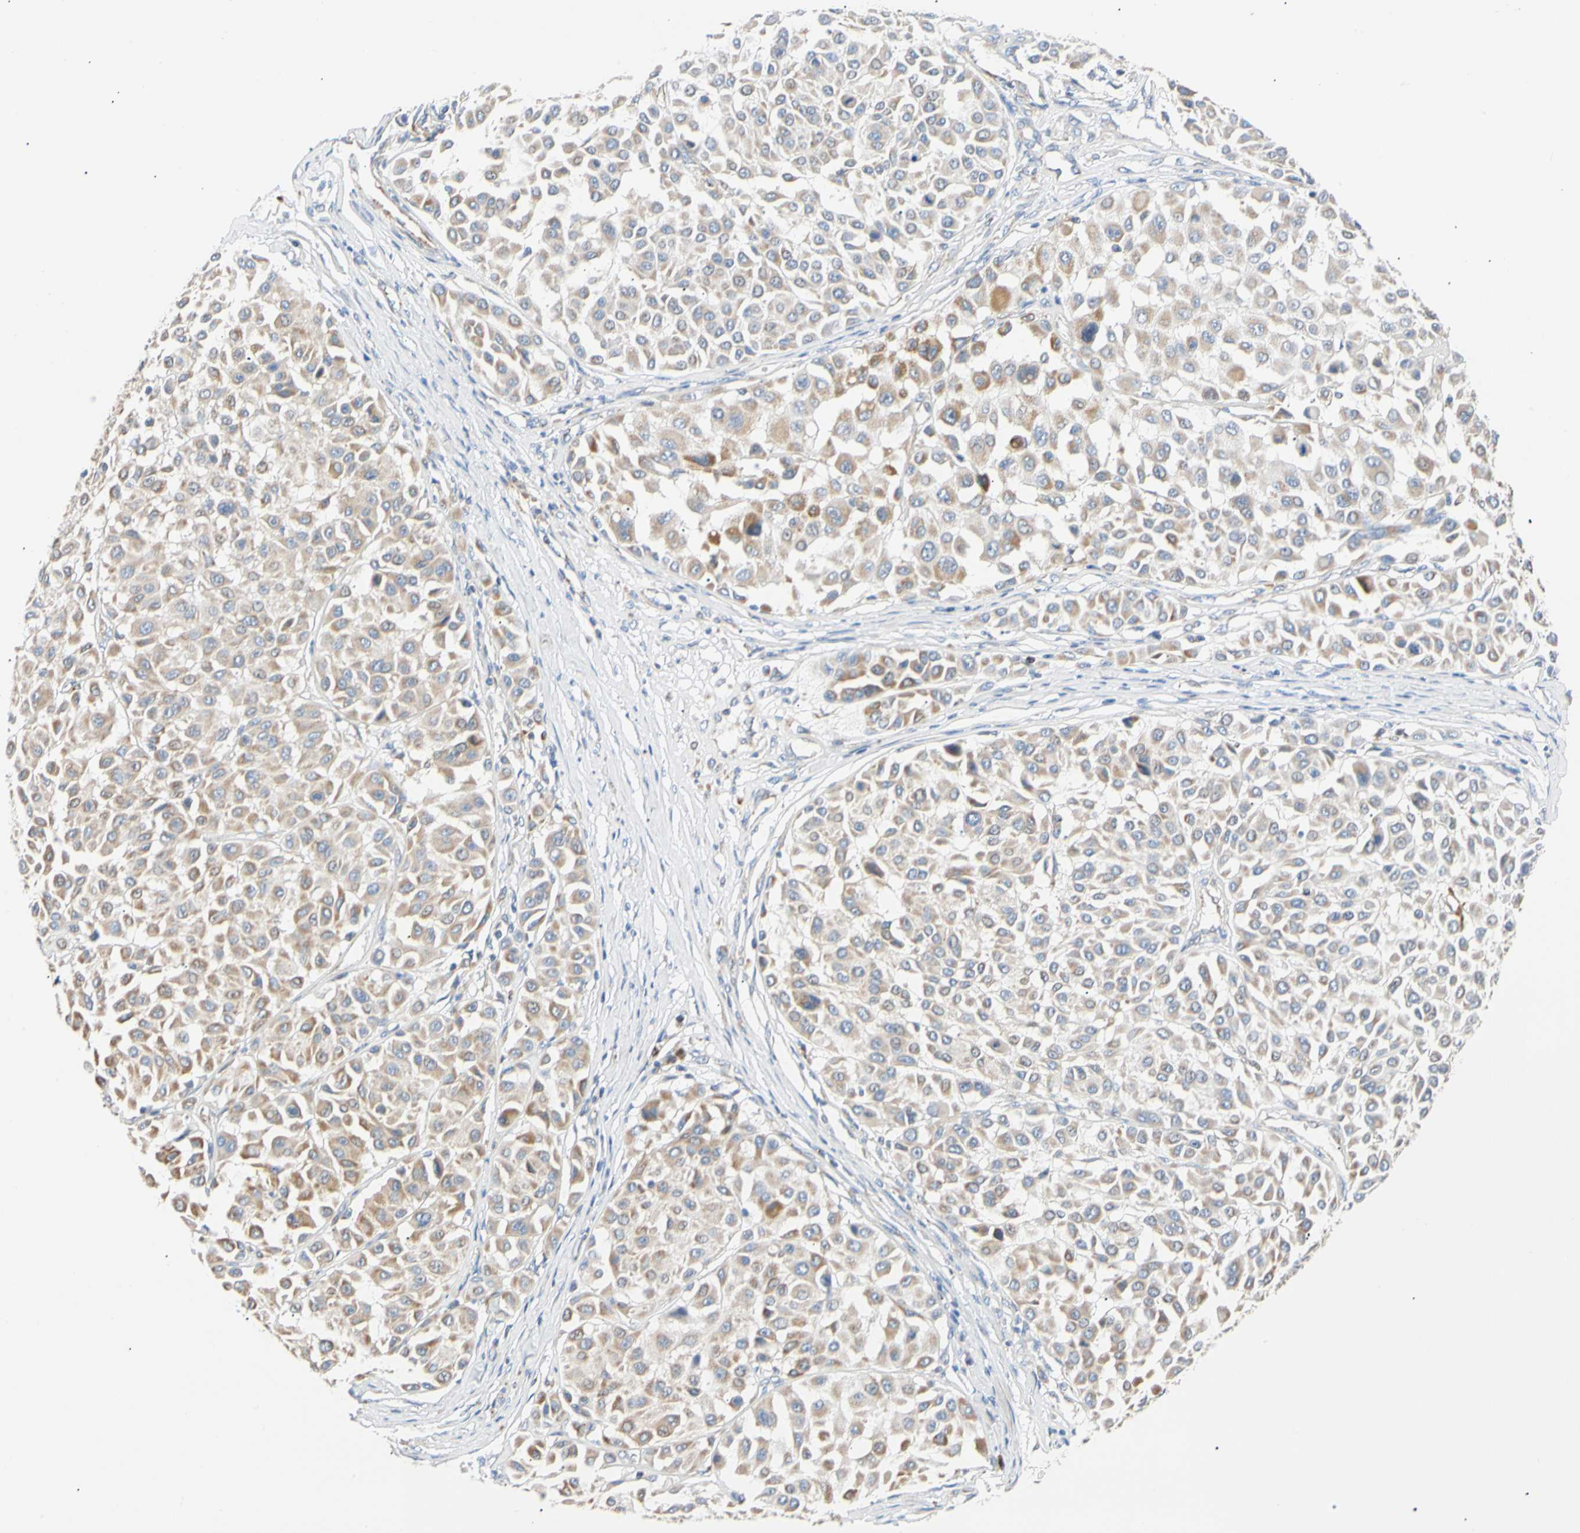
{"staining": {"intensity": "weak", "quantity": "25%-75%", "location": "cytoplasmic/membranous"}, "tissue": "melanoma", "cell_type": "Tumor cells", "image_type": "cancer", "snomed": [{"axis": "morphology", "description": "Malignant melanoma, Metastatic site"}, {"axis": "topography", "description": "Soft tissue"}], "caption": "Immunohistochemical staining of human melanoma demonstrates low levels of weak cytoplasmic/membranous protein positivity in about 25%-75% of tumor cells.", "gene": "ACAT1", "patient": {"sex": "male", "age": 41}}